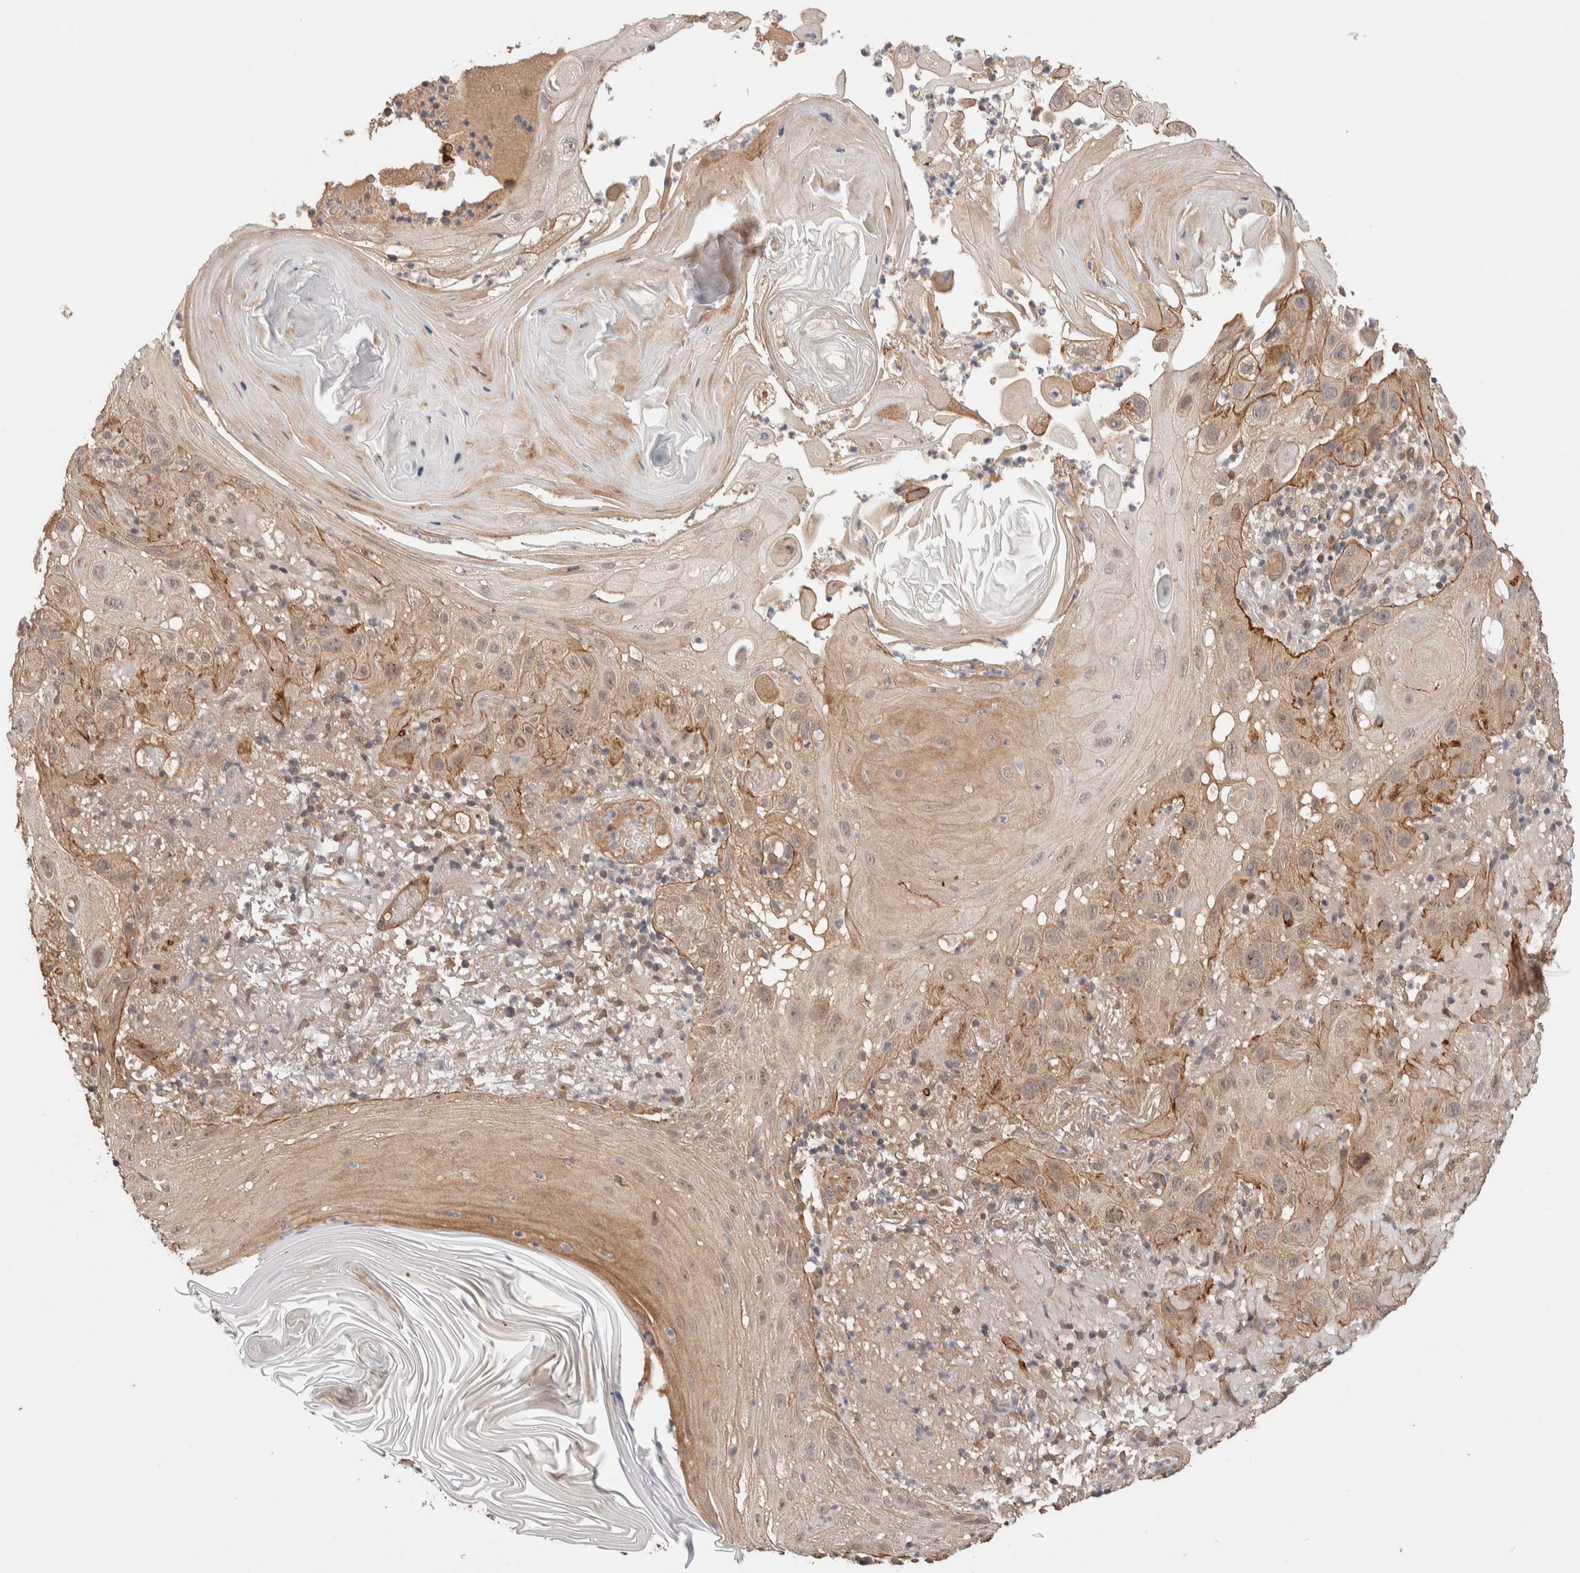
{"staining": {"intensity": "moderate", "quantity": "25%-75%", "location": "cytoplasmic/membranous,nuclear"}, "tissue": "skin cancer", "cell_type": "Tumor cells", "image_type": "cancer", "snomed": [{"axis": "morphology", "description": "Squamous cell carcinoma, NOS"}, {"axis": "topography", "description": "Skin"}], "caption": "A medium amount of moderate cytoplasmic/membranous and nuclear positivity is present in approximately 25%-75% of tumor cells in squamous cell carcinoma (skin) tissue.", "gene": "PRDM15", "patient": {"sex": "female", "age": 96}}